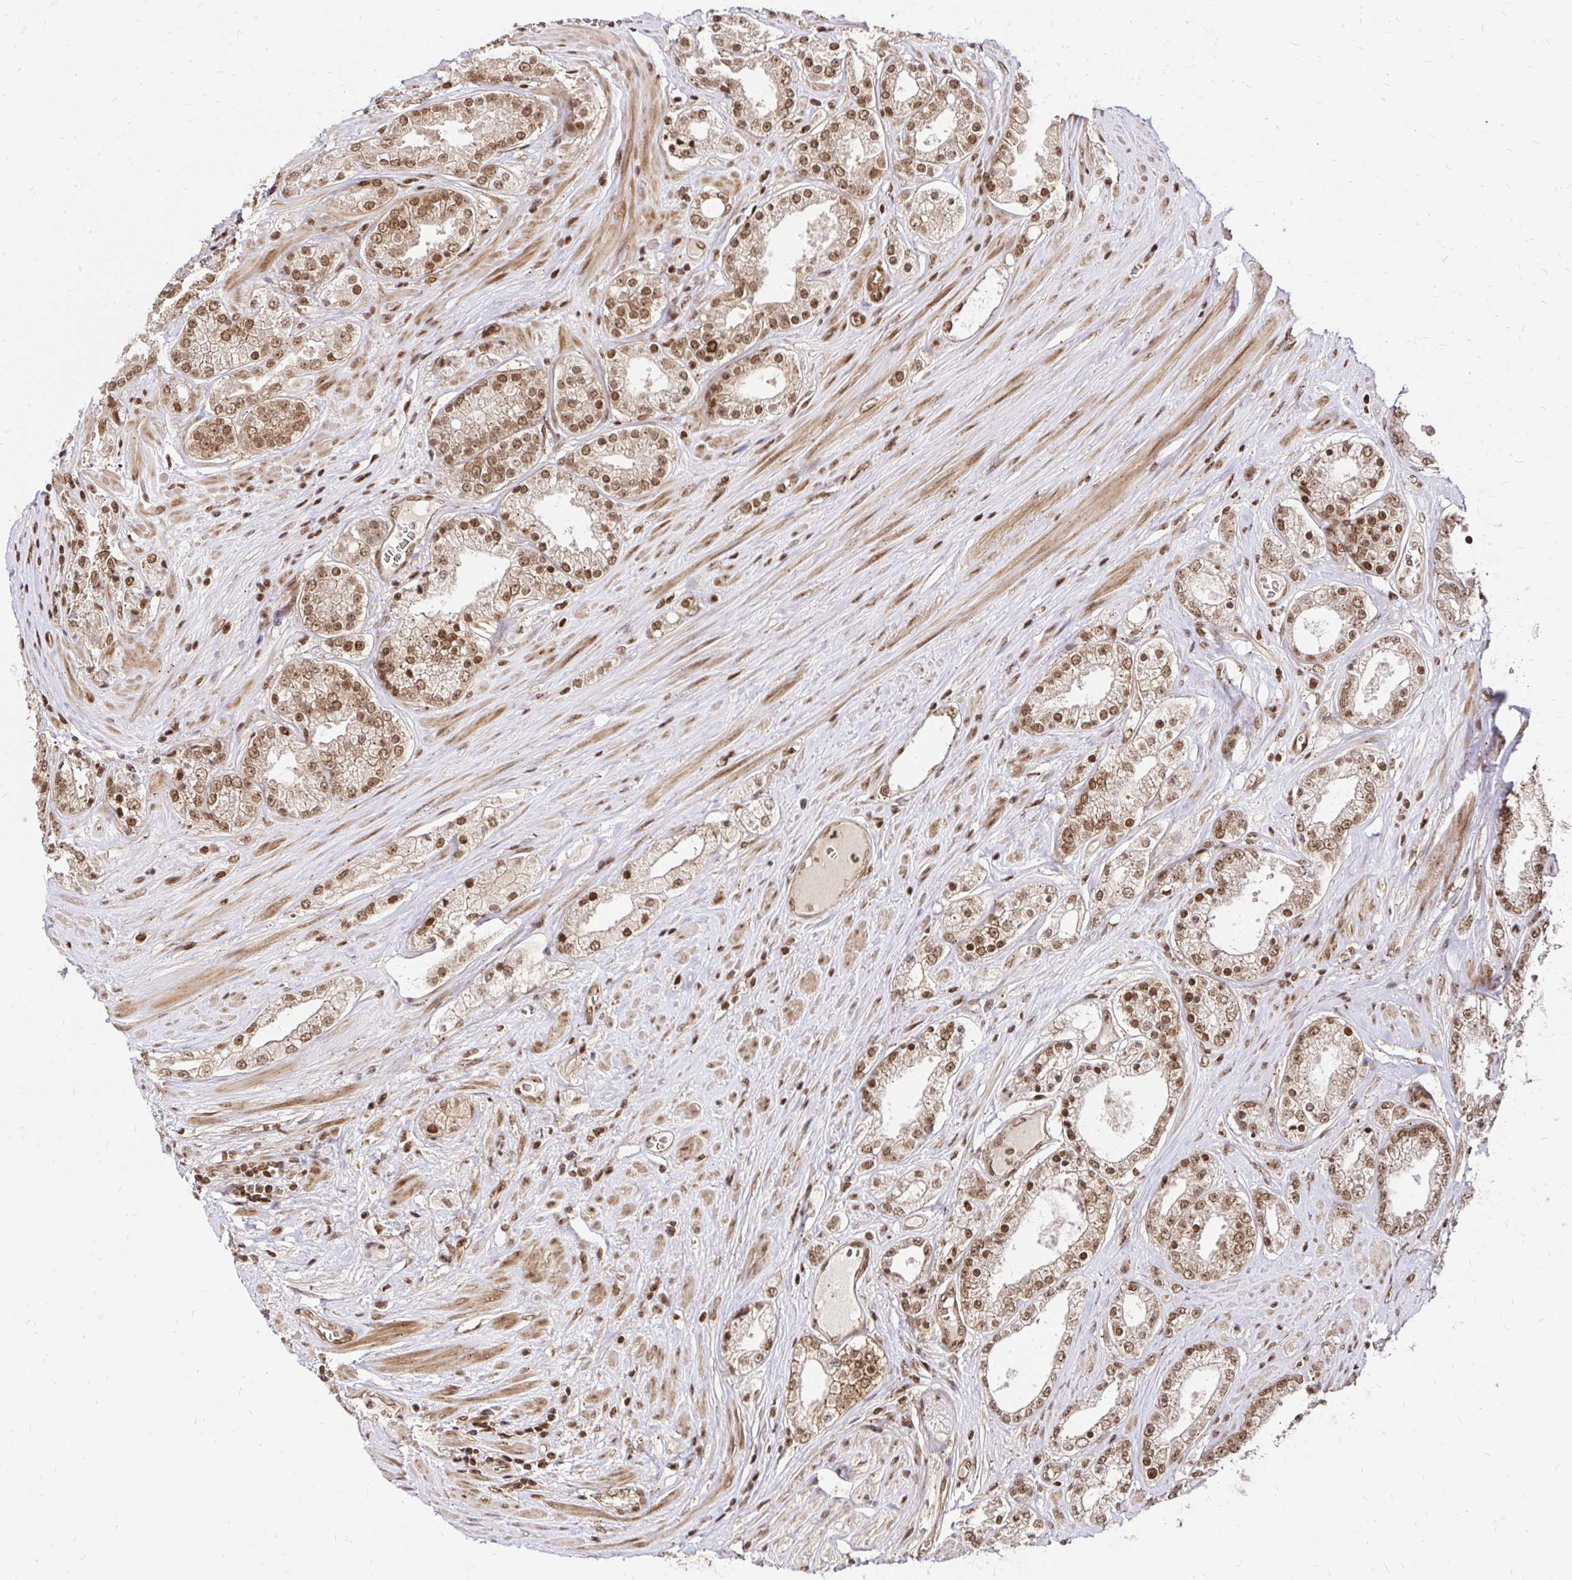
{"staining": {"intensity": "moderate", "quantity": ">75%", "location": "nuclear"}, "tissue": "prostate cancer", "cell_type": "Tumor cells", "image_type": "cancer", "snomed": [{"axis": "morphology", "description": "Adenocarcinoma, High grade"}, {"axis": "topography", "description": "Prostate"}], "caption": "High-magnification brightfield microscopy of prostate cancer (adenocarcinoma (high-grade)) stained with DAB (brown) and counterstained with hematoxylin (blue). tumor cells exhibit moderate nuclear staining is present in approximately>75% of cells.", "gene": "GLYR1", "patient": {"sex": "male", "age": 66}}